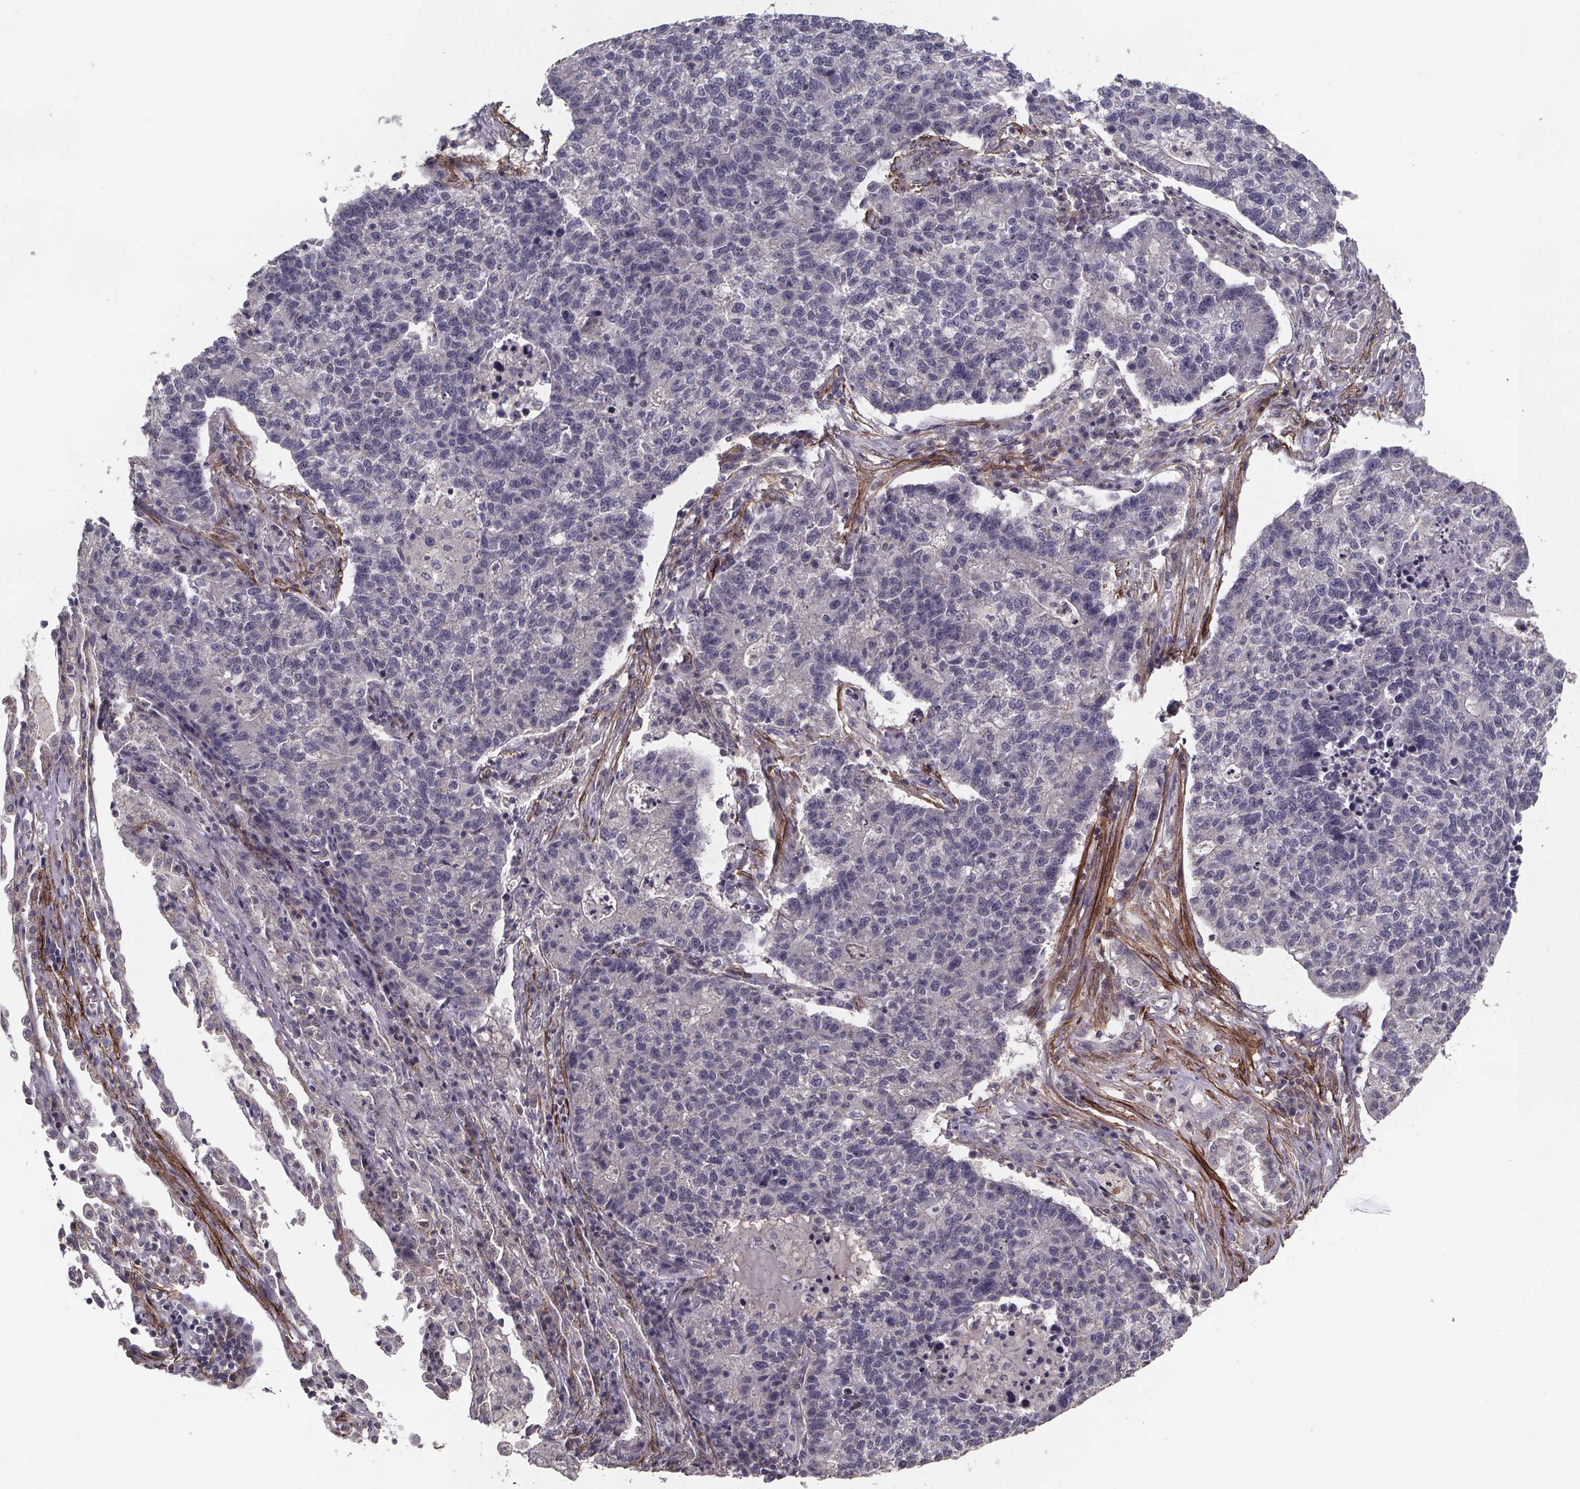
{"staining": {"intensity": "negative", "quantity": "none", "location": "none"}, "tissue": "lung cancer", "cell_type": "Tumor cells", "image_type": "cancer", "snomed": [{"axis": "morphology", "description": "Adenocarcinoma, NOS"}, {"axis": "topography", "description": "Lung"}], "caption": "Tumor cells show no significant protein positivity in lung cancer (adenocarcinoma).", "gene": "PALLD", "patient": {"sex": "male", "age": 57}}